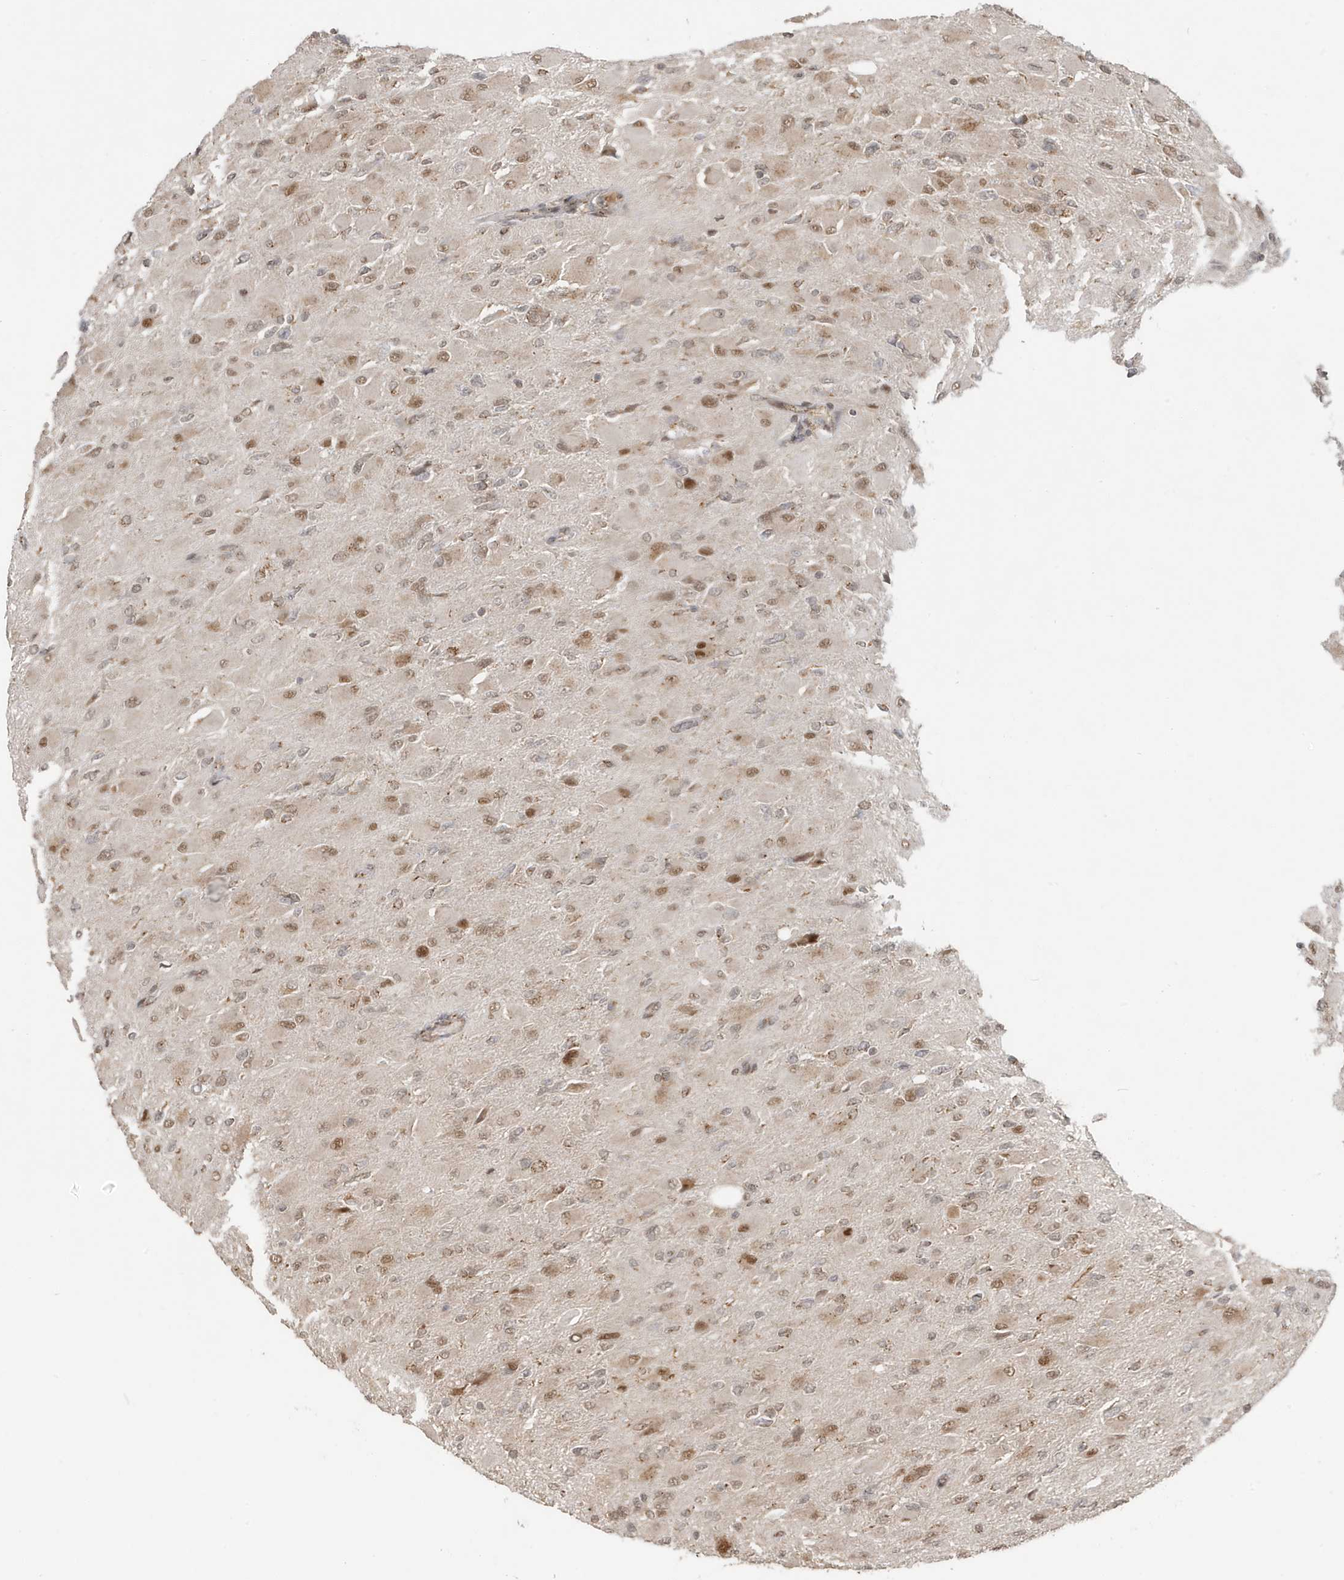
{"staining": {"intensity": "moderate", "quantity": ">75%", "location": "nuclear"}, "tissue": "glioma", "cell_type": "Tumor cells", "image_type": "cancer", "snomed": [{"axis": "morphology", "description": "Glioma, malignant, High grade"}, {"axis": "topography", "description": "Cerebral cortex"}], "caption": "Immunohistochemical staining of human malignant glioma (high-grade) exhibits medium levels of moderate nuclear protein expression in approximately >75% of tumor cells. The staining was performed using DAB (3,3'-diaminobenzidine), with brown indicating positive protein expression. Nuclei are stained blue with hematoxylin.", "gene": "RER1", "patient": {"sex": "female", "age": 36}}